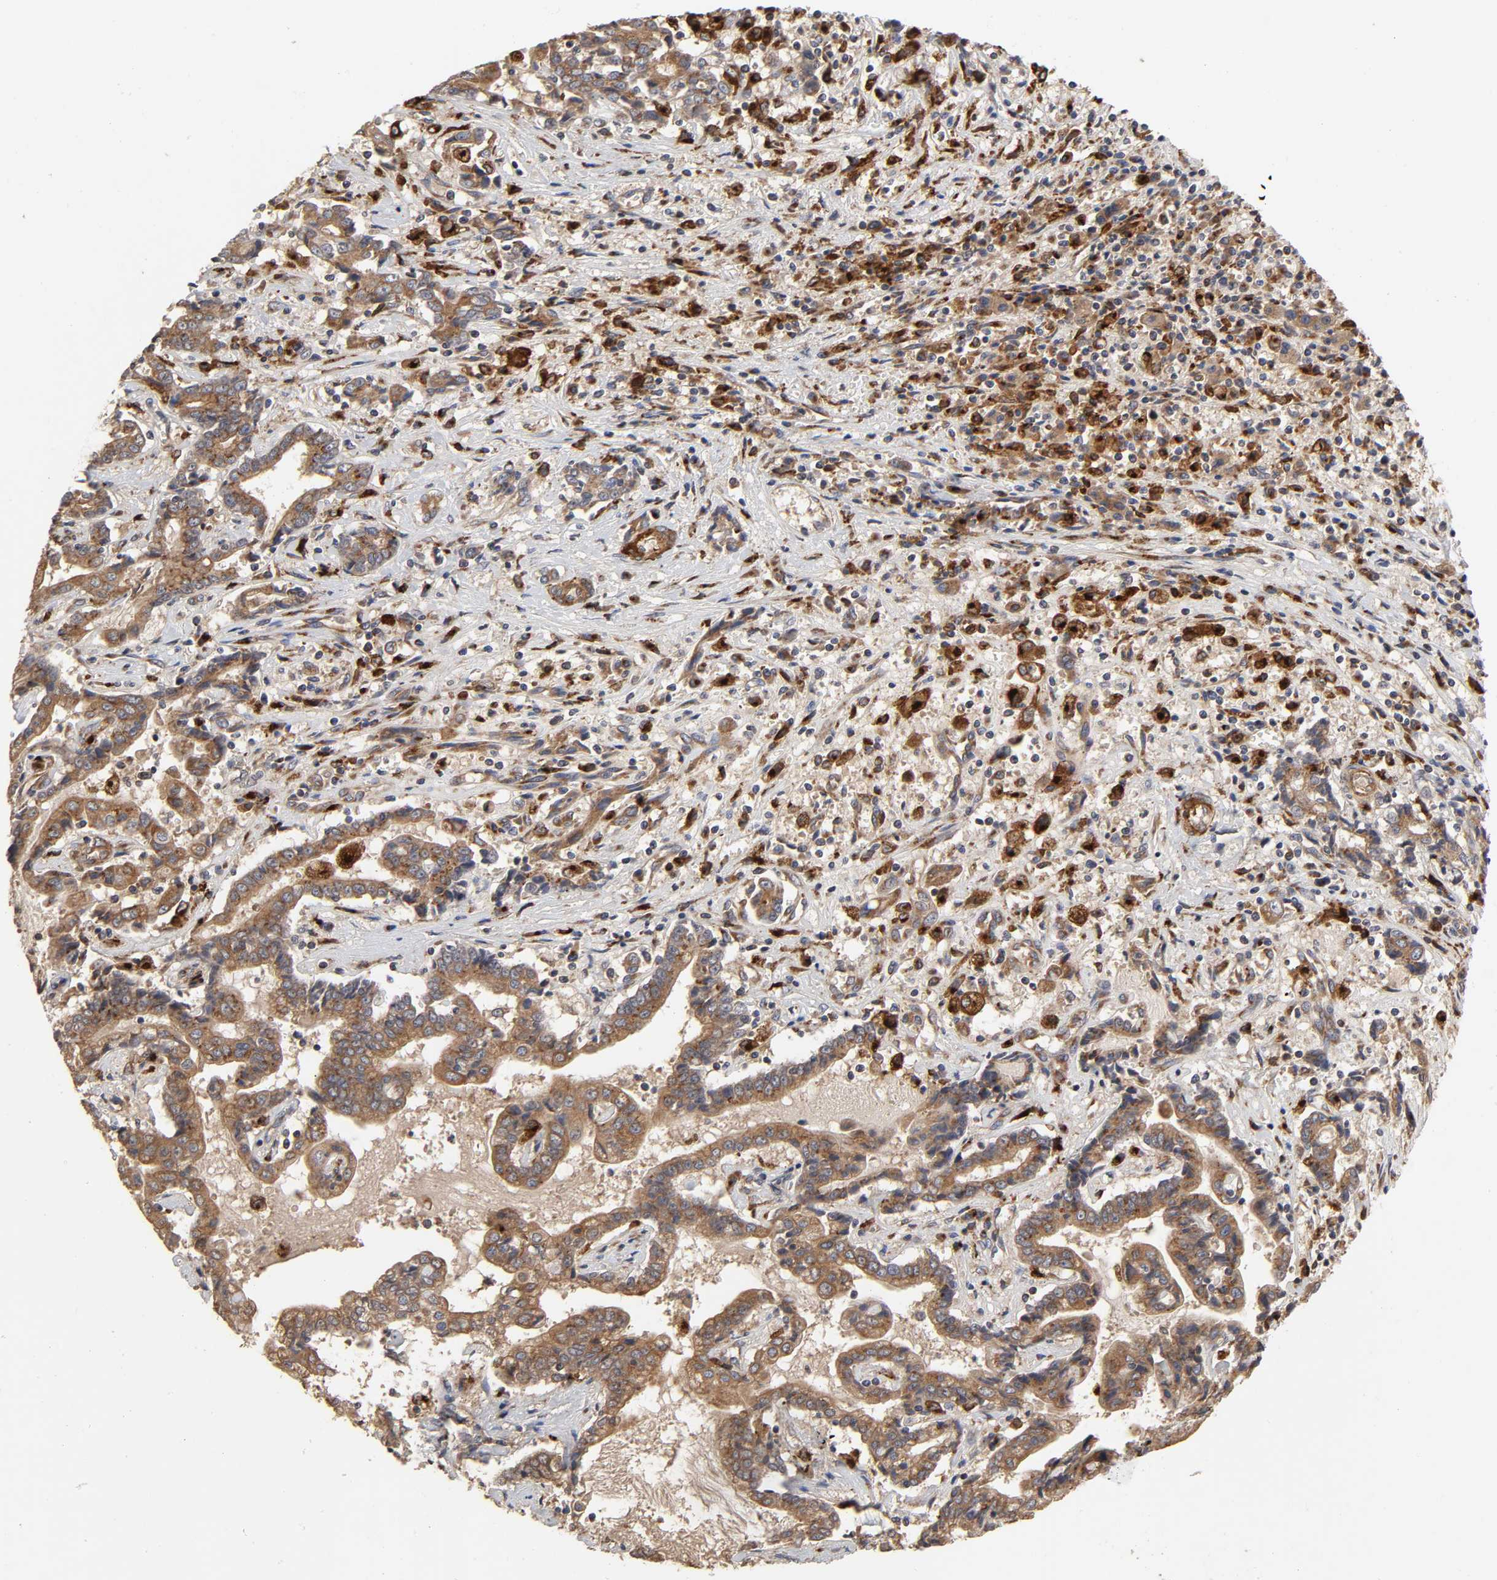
{"staining": {"intensity": "moderate", "quantity": ">75%", "location": "cytoplasmic/membranous"}, "tissue": "liver cancer", "cell_type": "Tumor cells", "image_type": "cancer", "snomed": [{"axis": "morphology", "description": "Cholangiocarcinoma"}, {"axis": "topography", "description": "Liver"}], "caption": "Moderate cytoplasmic/membranous expression is identified in approximately >75% of tumor cells in liver cancer. The staining is performed using DAB brown chromogen to label protein expression. The nuclei are counter-stained blue using hematoxylin.", "gene": "GNPTG", "patient": {"sex": "male", "age": 57}}